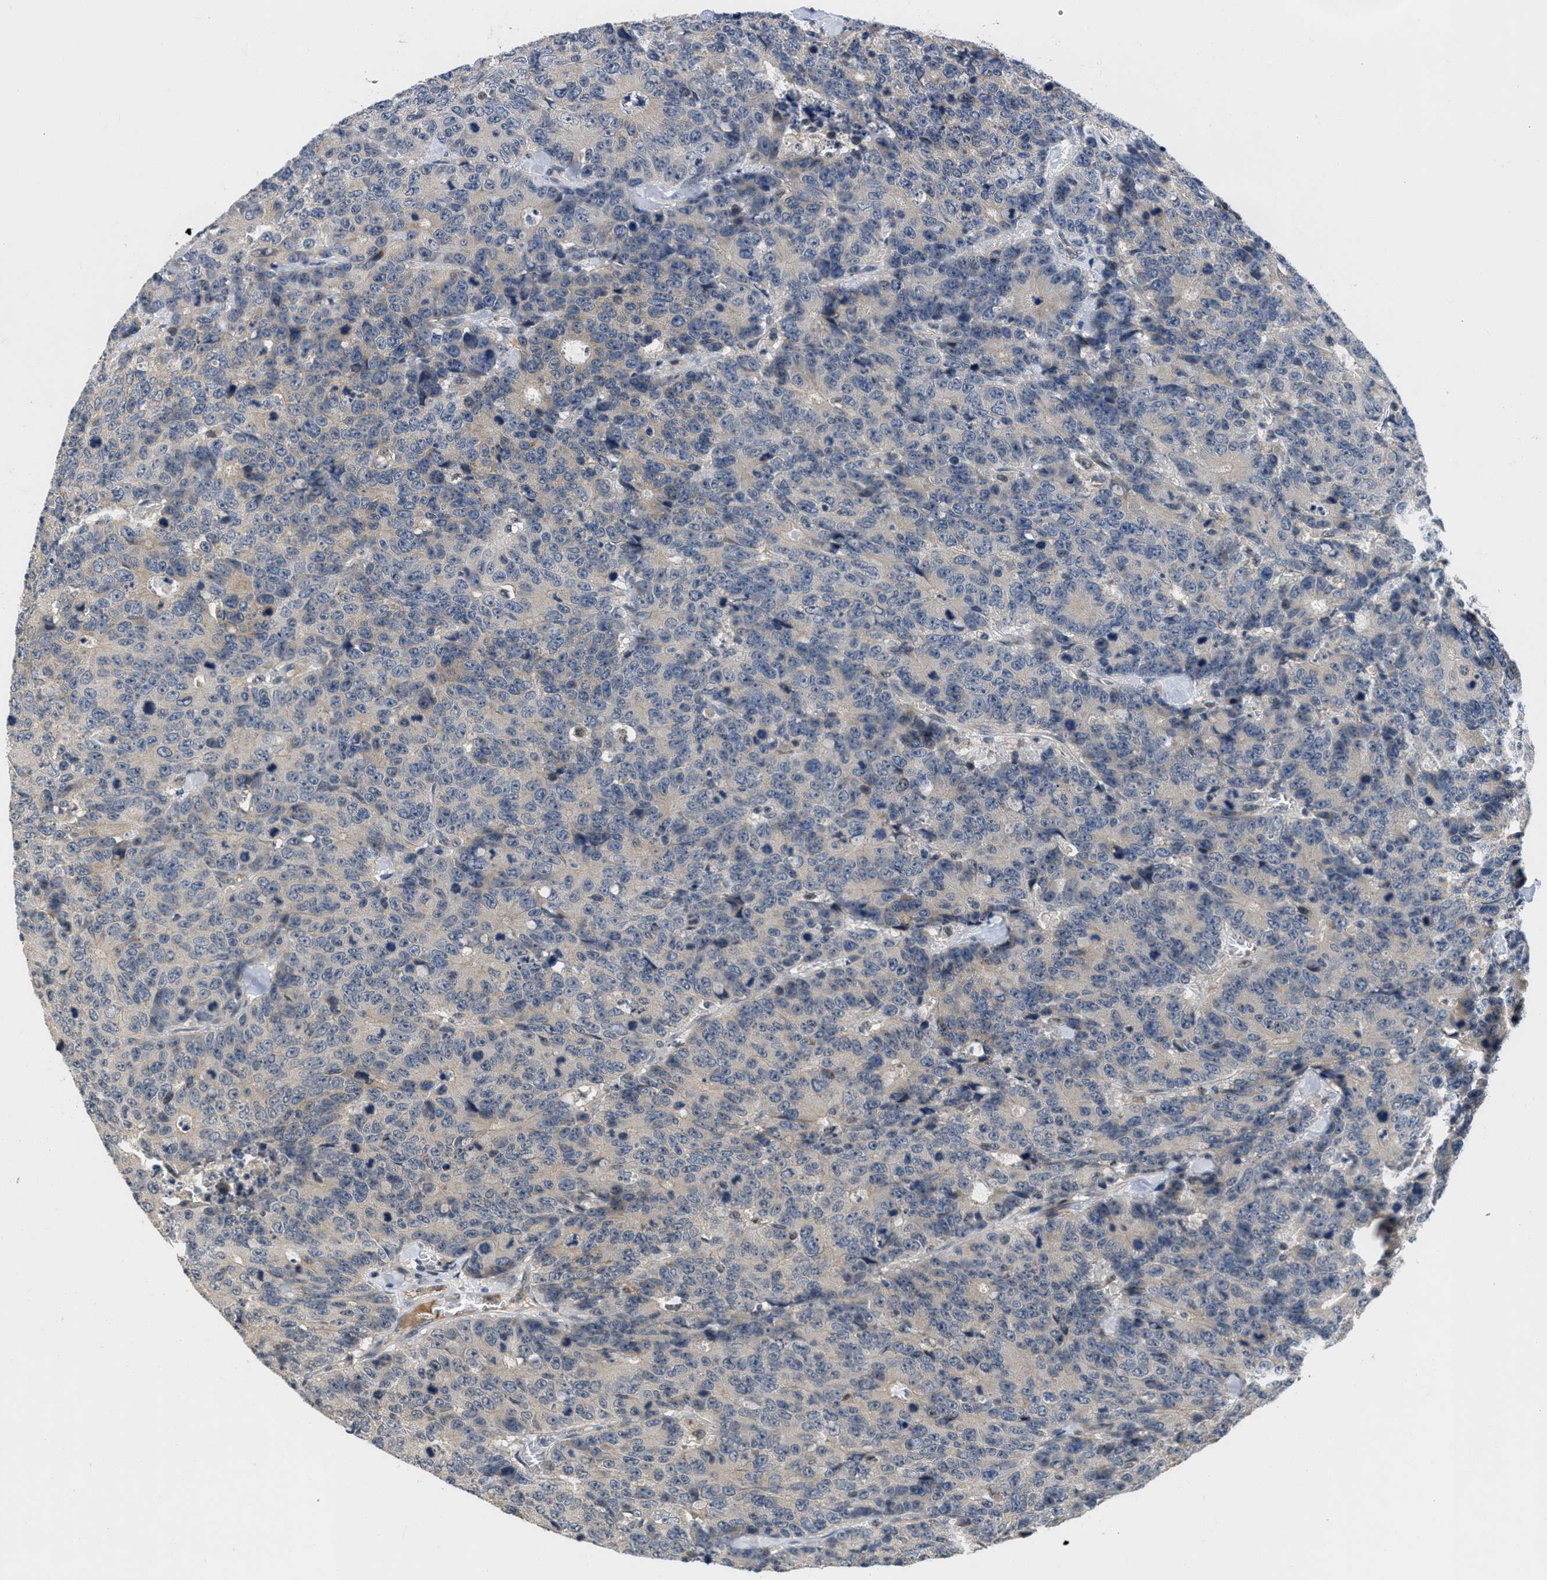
{"staining": {"intensity": "weak", "quantity": "<25%", "location": "cytoplasmic/membranous"}, "tissue": "colorectal cancer", "cell_type": "Tumor cells", "image_type": "cancer", "snomed": [{"axis": "morphology", "description": "Adenocarcinoma, NOS"}, {"axis": "topography", "description": "Colon"}], "caption": "The histopathology image exhibits no staining of tumor cells in colorectal cancer (adenocarcinoma).", "gene": "ANGPT1", "patient": {"sex": "female", "age": 86}}